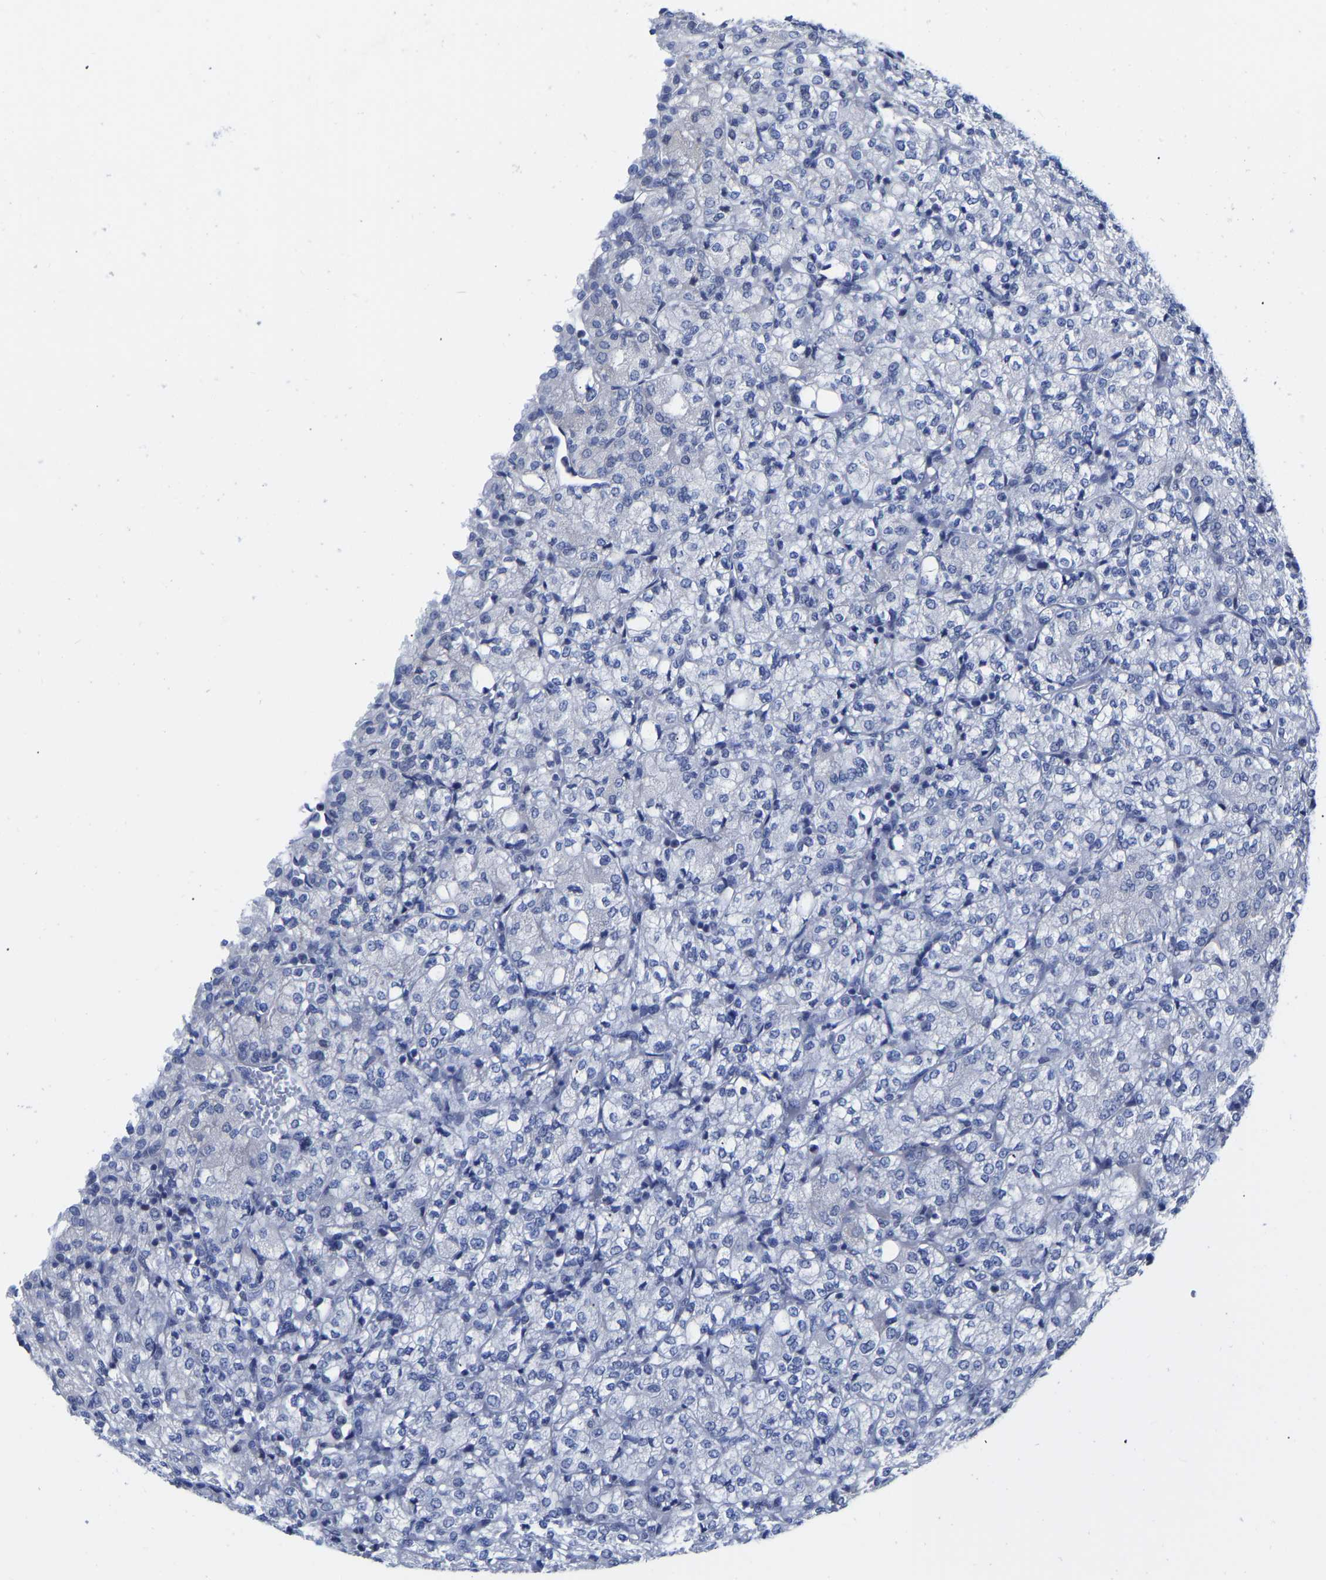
{"staining": {"intensity": "negative", "quantity": "none", "location": "none"}, "tissue": "renal cancer", "cell_type": "Tumor cells", "image_type": "cancer", "snomed": [{"axis": "morphology", "description": "Adenocarcinoma, NOS"}, {"axis": "topography", "description": "Kidney"}], "caption": "Micrograph shows no protein staining in tumor cells of renal cancer (adenocarcinoma) tissue.", "gene": "GPA33", "patient": {"sex": "male", "age": 77}}